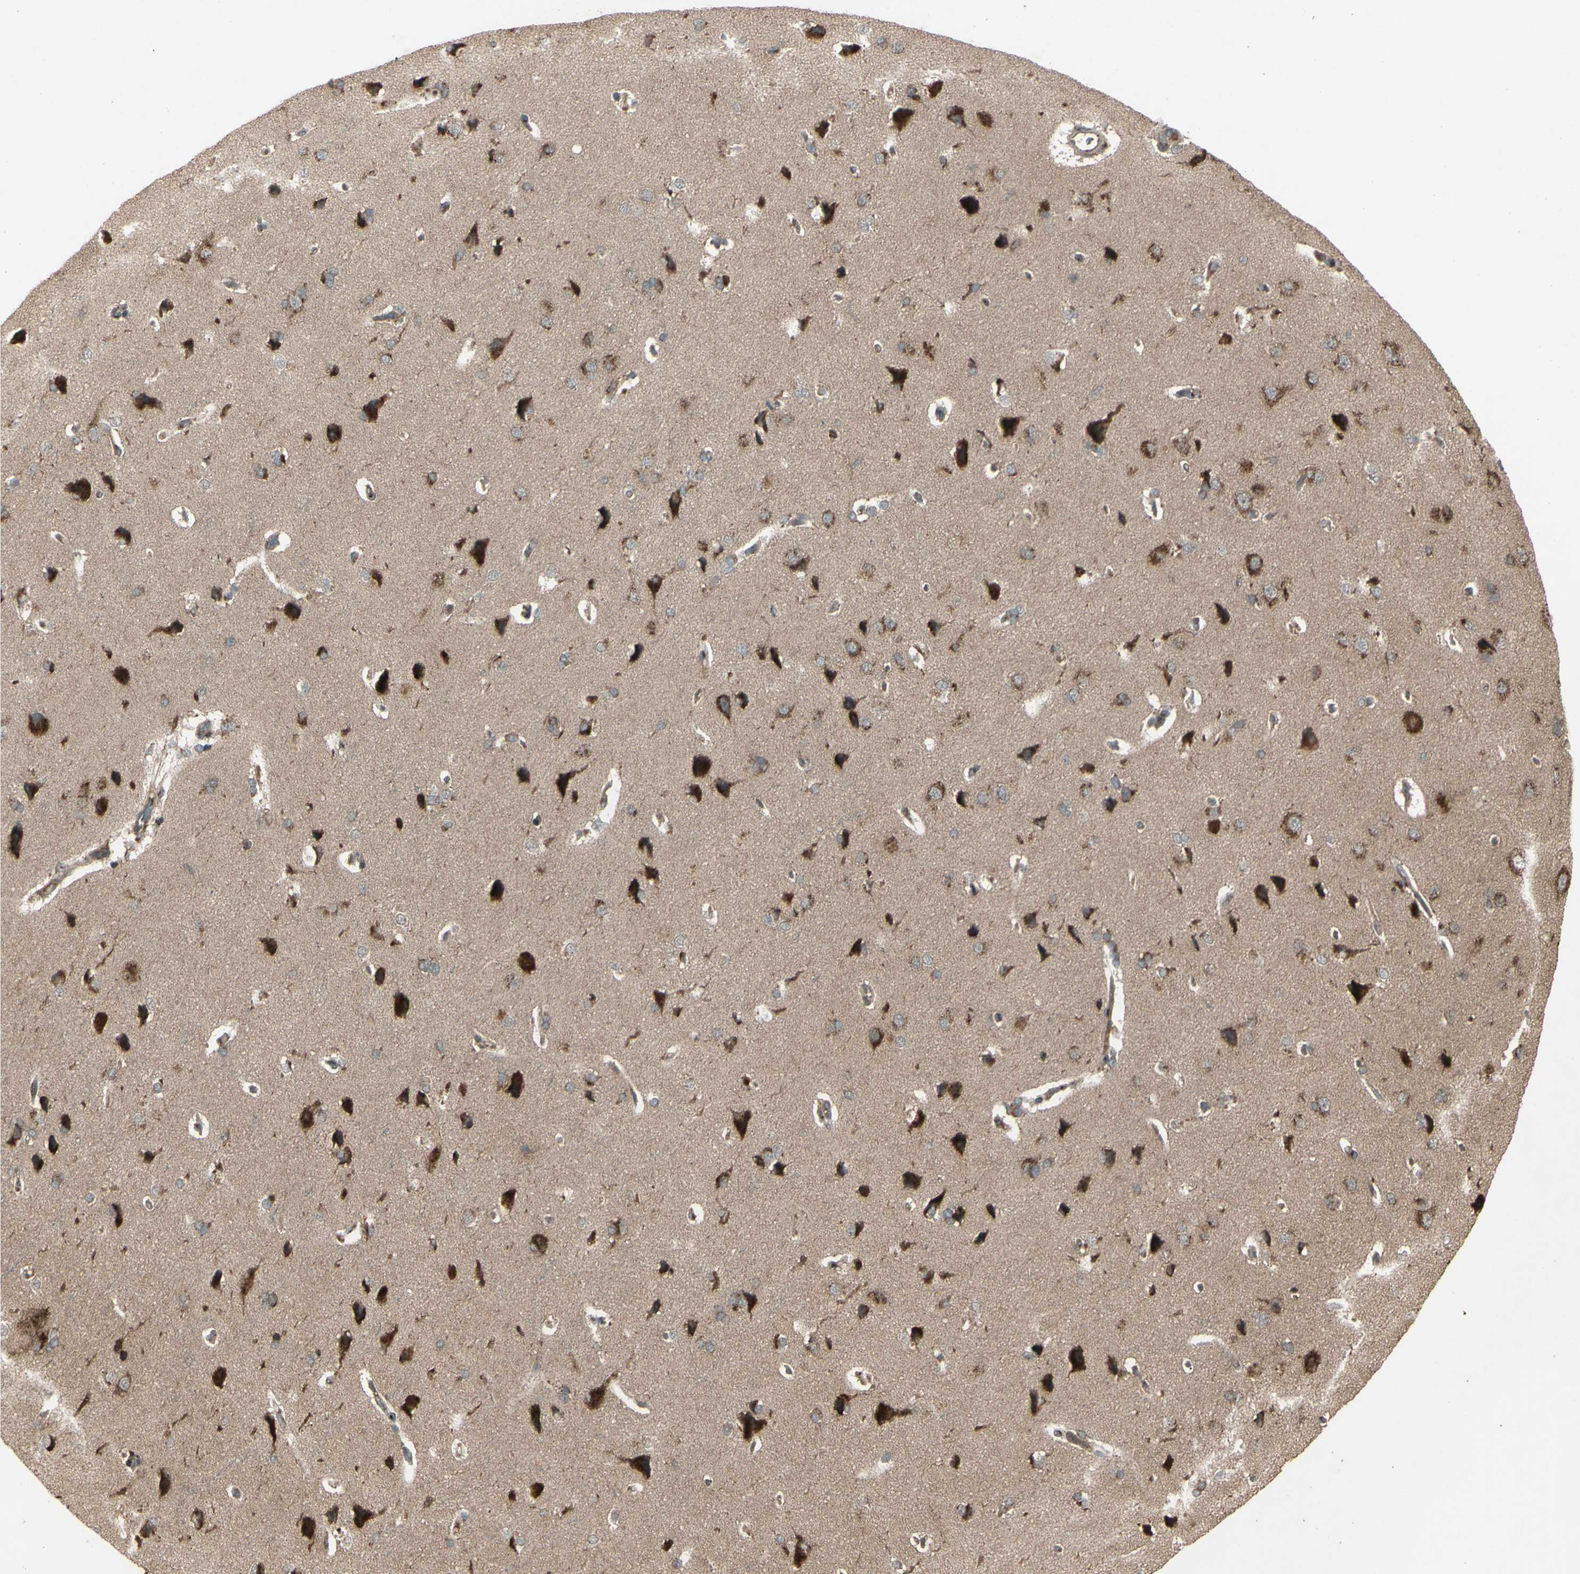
{"staining": {"intensity": "negative", "quantity": "none", "location": "none"}, "tissue": "cerebral cortex", "cell_type": "Endothelial cells", "image_type": "normal", "snomed": [{"axis": "morphology", "description": "Normal tissue, NOS"}, {"axis": "topography", "description": "Cerebral cortex"}], "caption": "Histopathology image shows no protein expression in endothelial cells of benign cerebral cortex.", "gene": "AP1G1", "patient": {"sex": "male", "age": 62}}